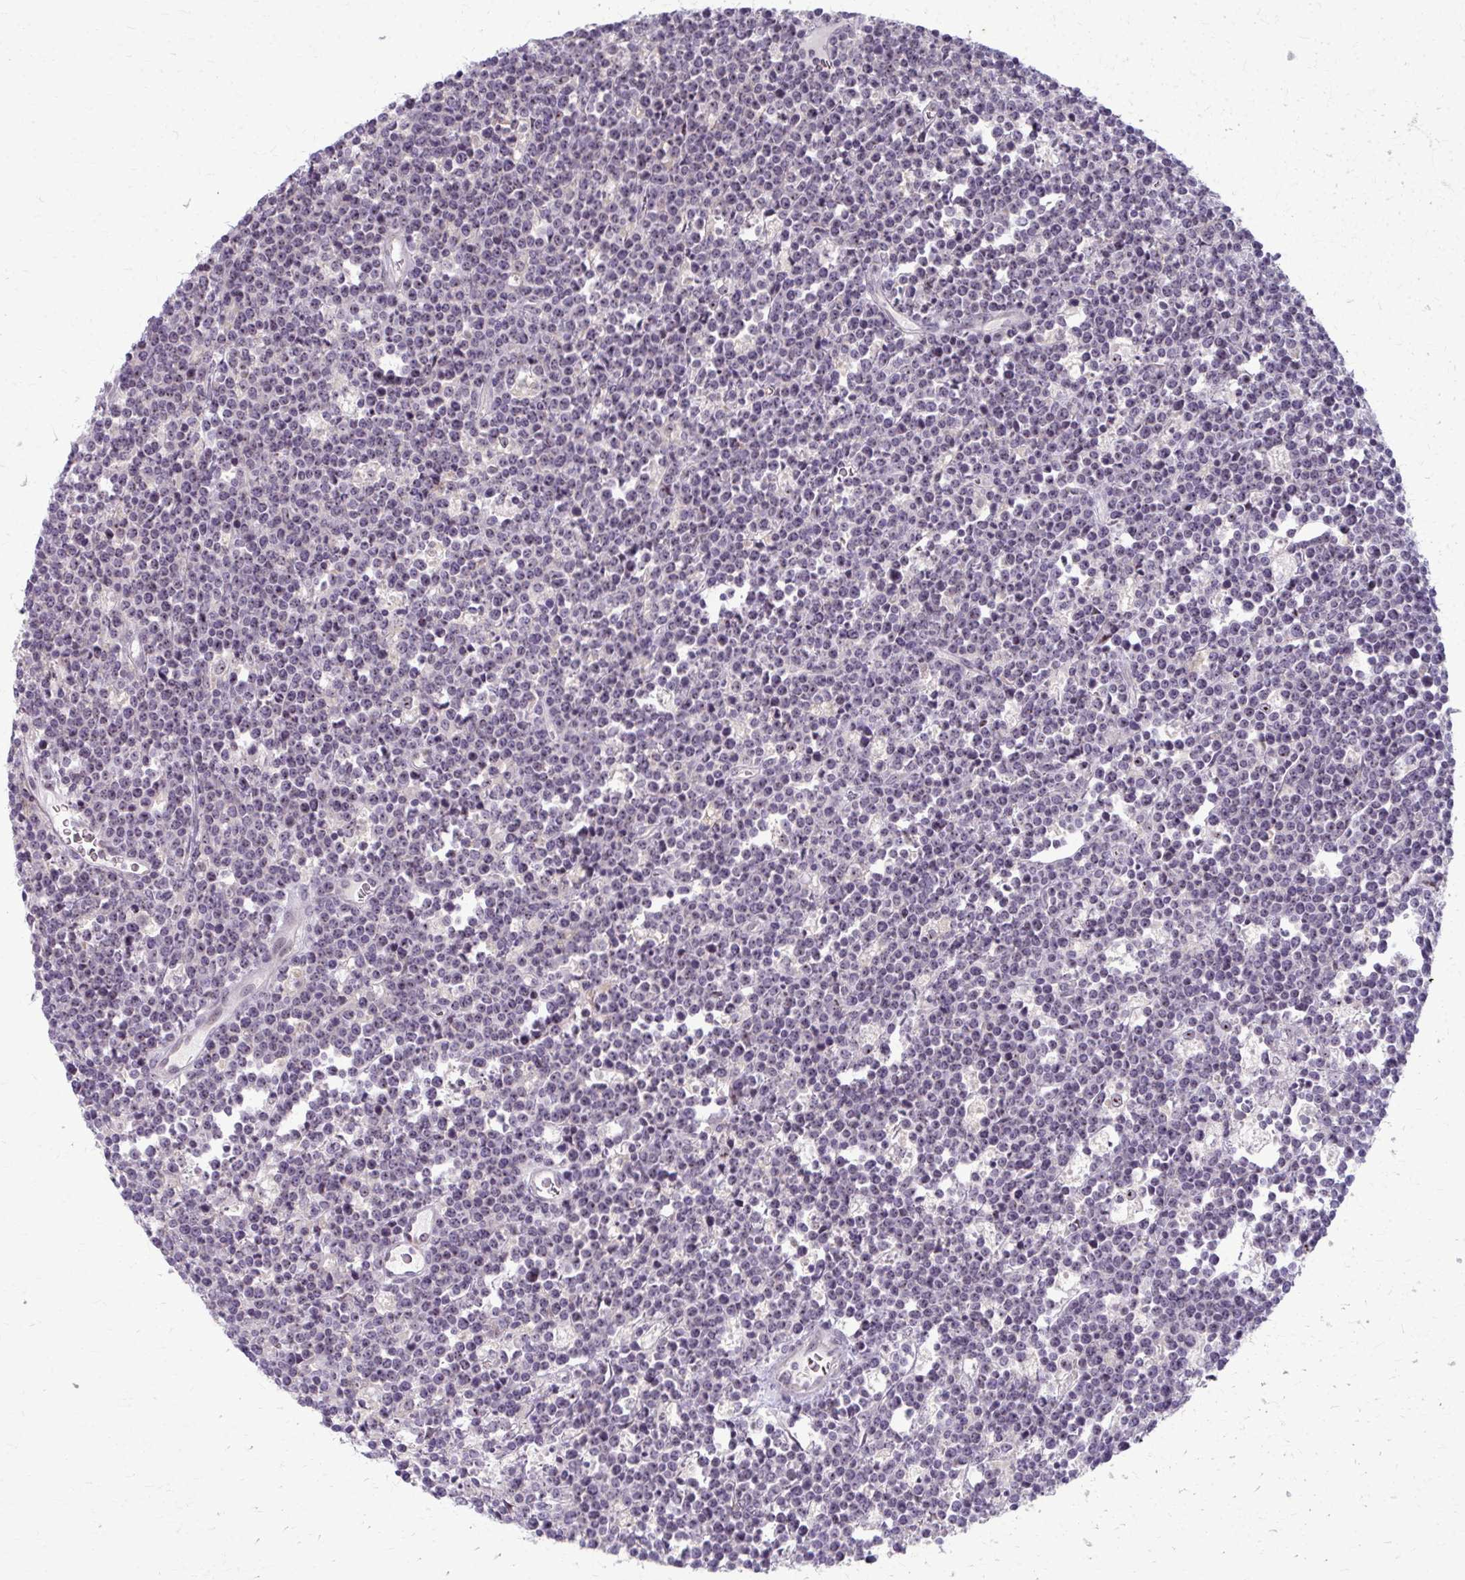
{"staining": {"intensity": "negative", "quantity": "none", "location": "none"}, "tissue": "lymphoma", "cell_type": "Tumor cells", "image_type": "cancer", "snomed": [{"axis": "morphology", "description": "Malignant lymphoma, non-Hodgkin's type, High grade"}, {"axis": "topography", "description": "Ovary"}], "caption": "This photomicrograph is of lymphoma stained with immunohistochemistry to label a protein in brown with the nuclei are counter-stained blue. There is no expression in tumor cells.", "gene": "NUDT16", "patient": {"sex": "female", "age": 56}}